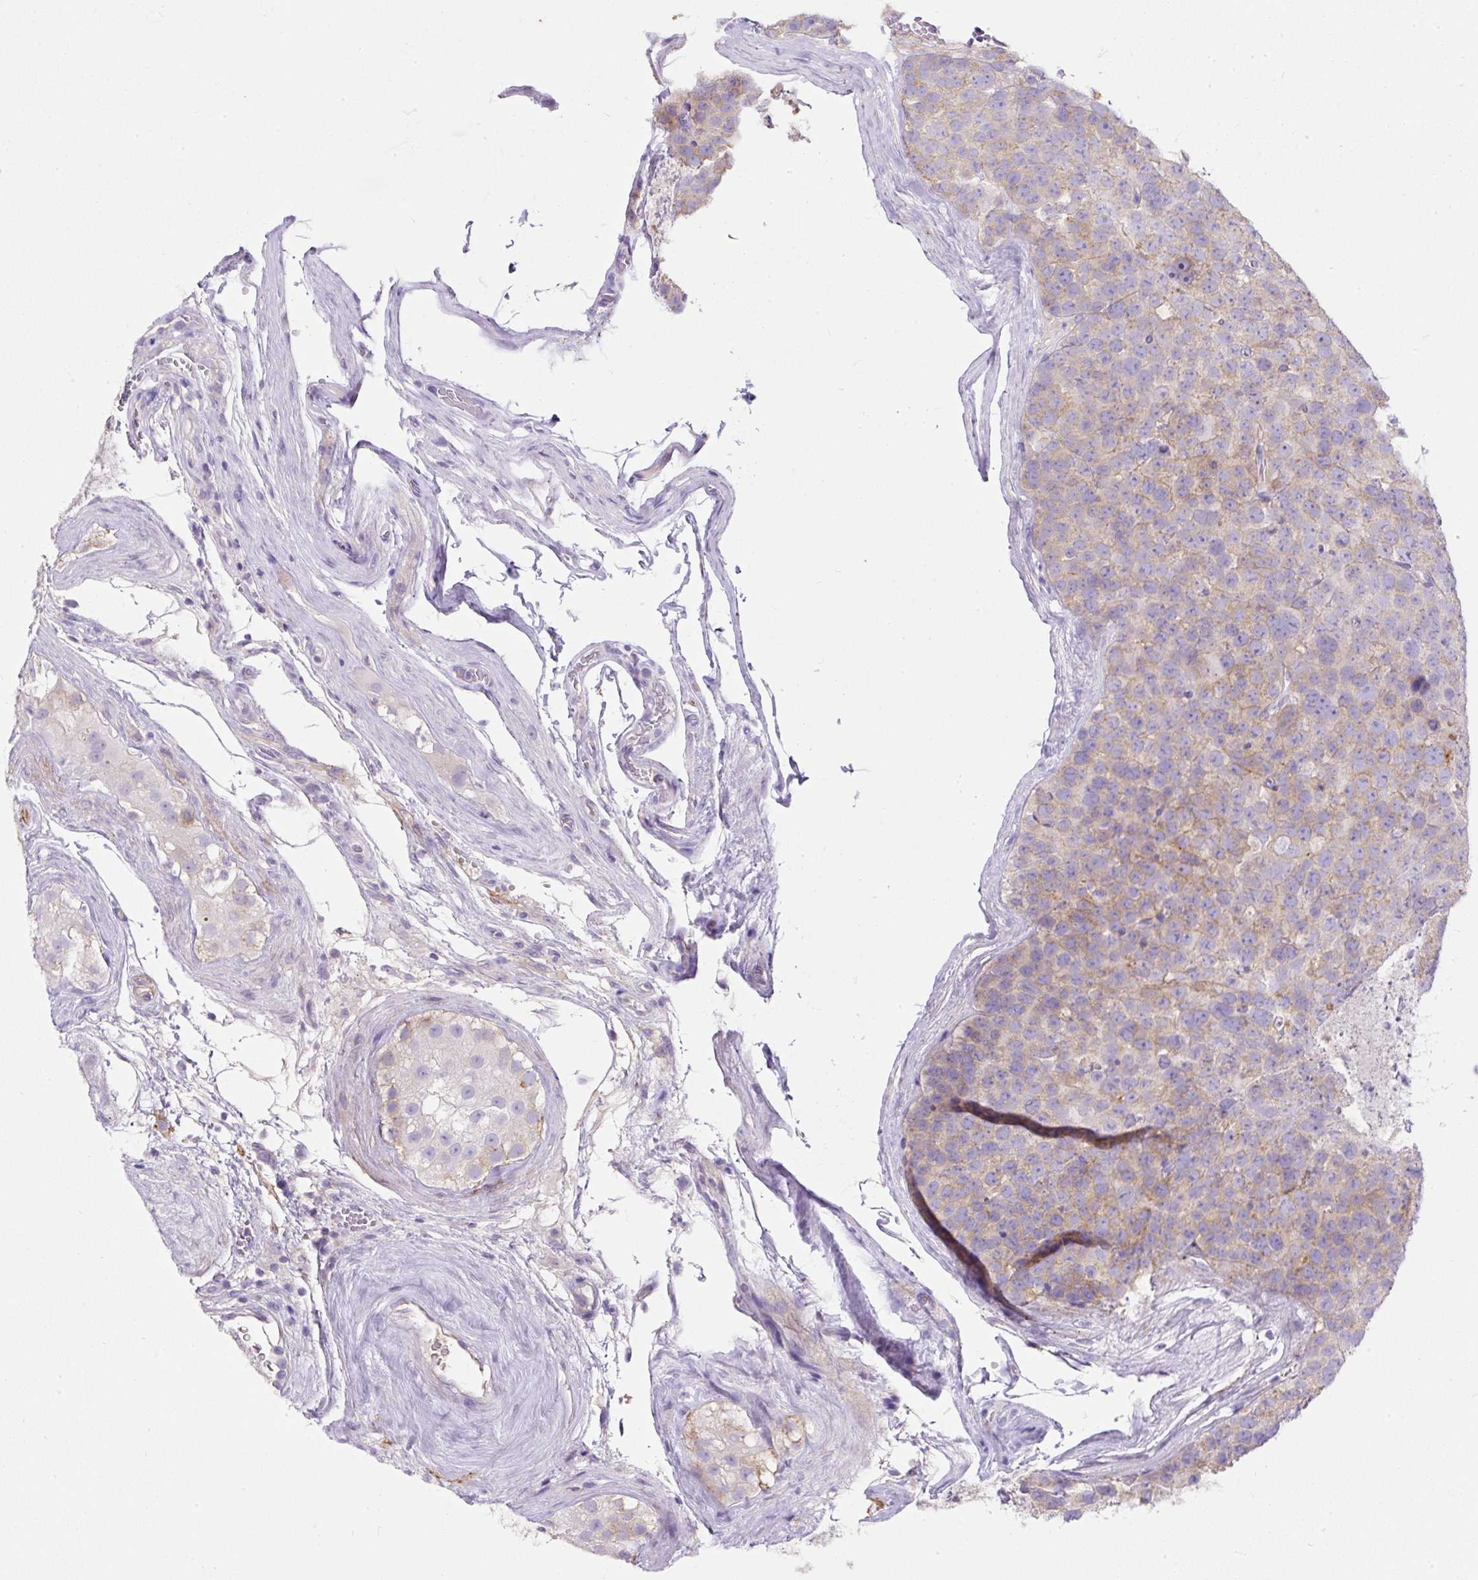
{"staining": {"intensity": "weak", "quantity": "25%-75%", "location": "cytoplasmic/membranous"}, "tissue": "testis cancer", "cell_type": "Tumor cells", "image_type": "cancer", "snomed": [{"axis": "morphology", "description": "Seminoma, NOS"}, {"axis": "topography", "description": "Testis"}], "caption": "This histopathology image displays seminoma (testis) stained with IHC to label a protein in brown. The cytoplasmic/membranous of tumor cells show weak positivity for the protein. Nuclei are counter-stained blue.", "gene": "SUSD5", "patient": {"sex": "male", "age": 71}}